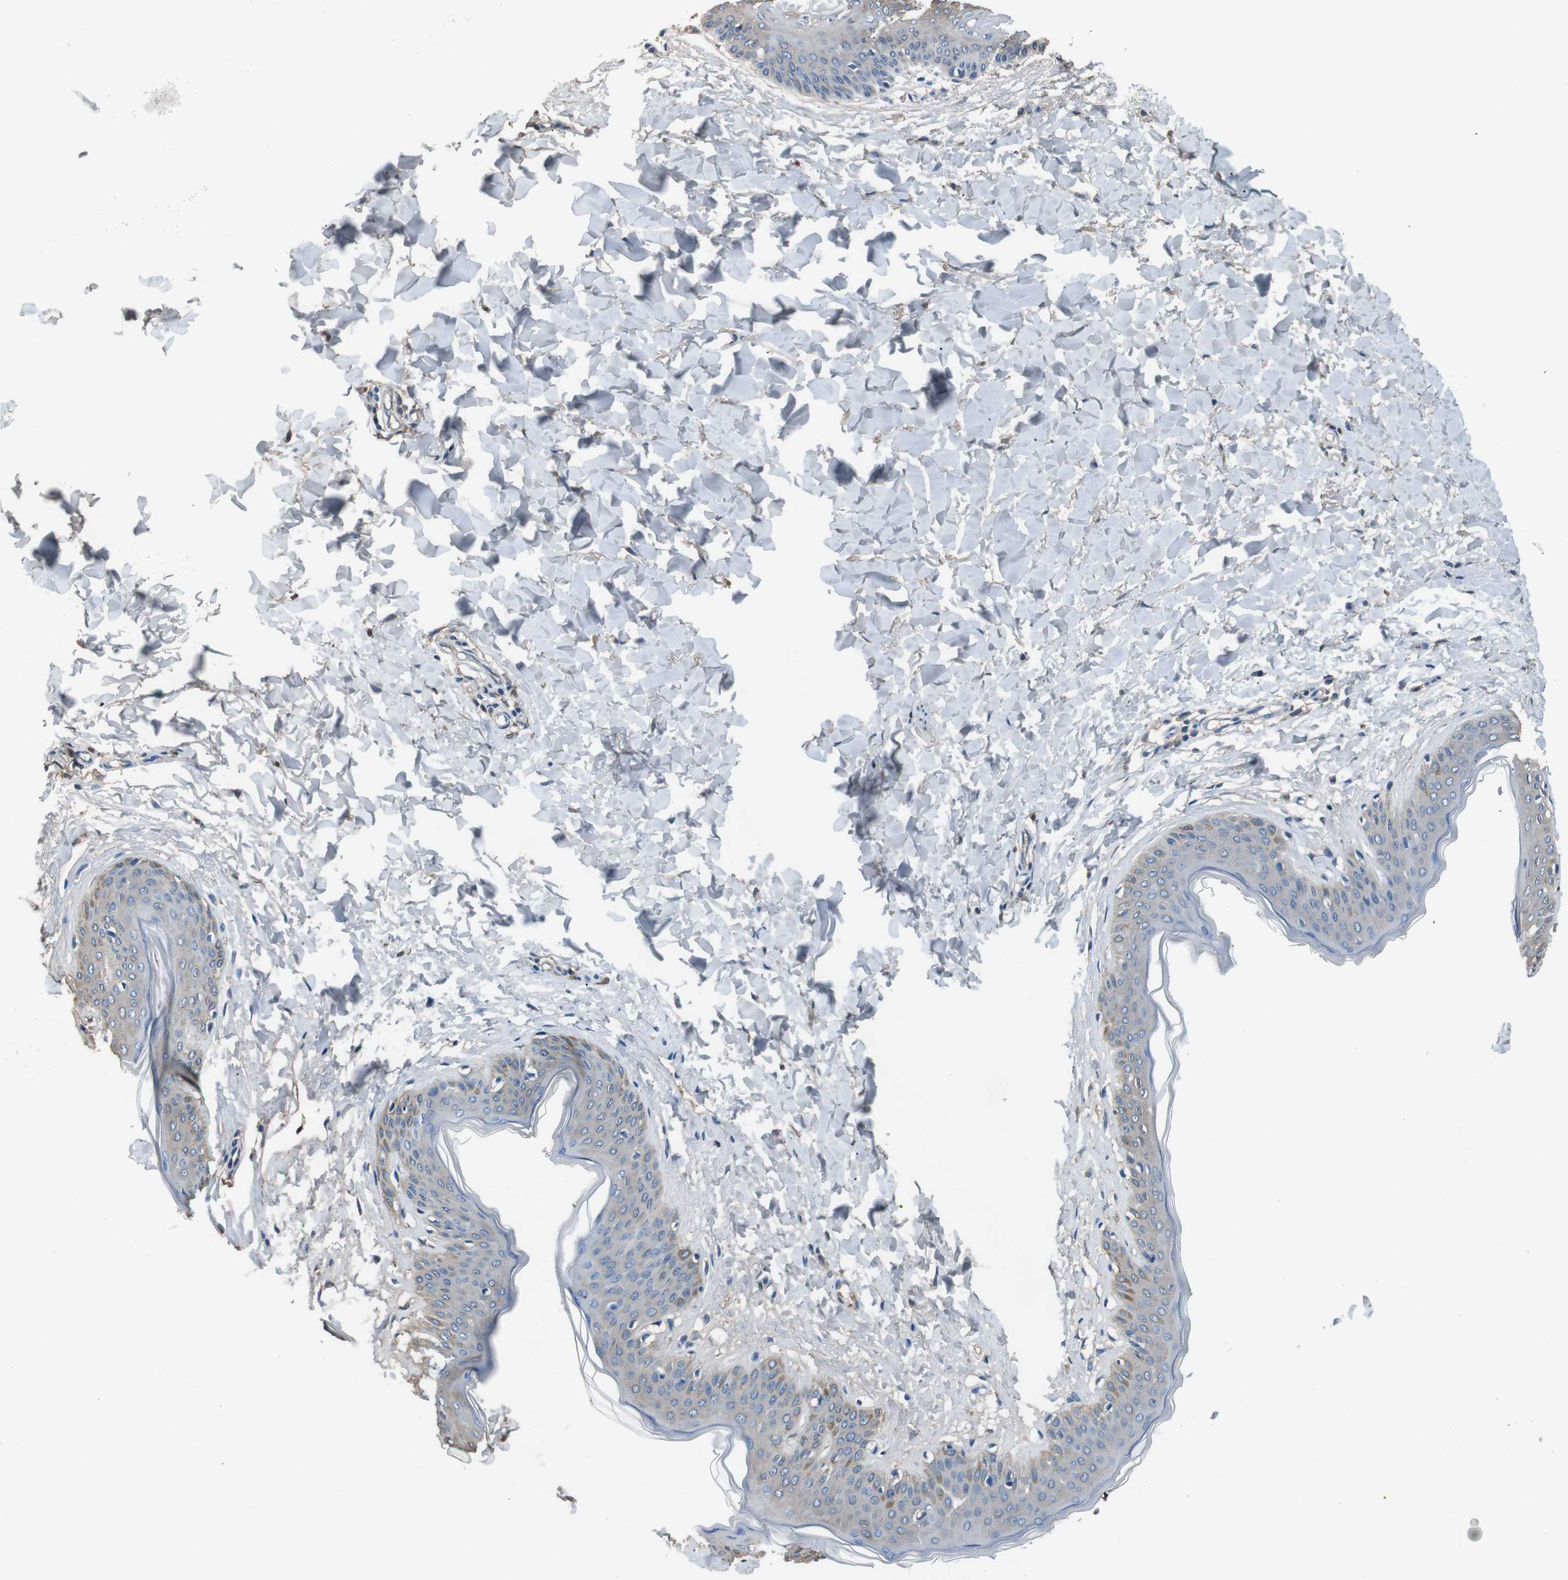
{"staining": {"intensity": "weak", "quantity": "25%-75%", "location": "cytoplasmic/membranous"}, "tissue": "skin", "cell_type": "Fibroblasts", "image_type": "normal", "snomed": [{"axis": "morphology", "description": "Normal tissue, NOS"}, {"axis": "topography", "description": "Skin"}], "caption": "Immunohistochemical staining of normal skin reveals 25%-75% levels of weak cytoplasmic/membranous protein staining in about 25%-75% of fibroblasts.", "gene": "LEP", "patient": {"sex": "female", "age": 17}}